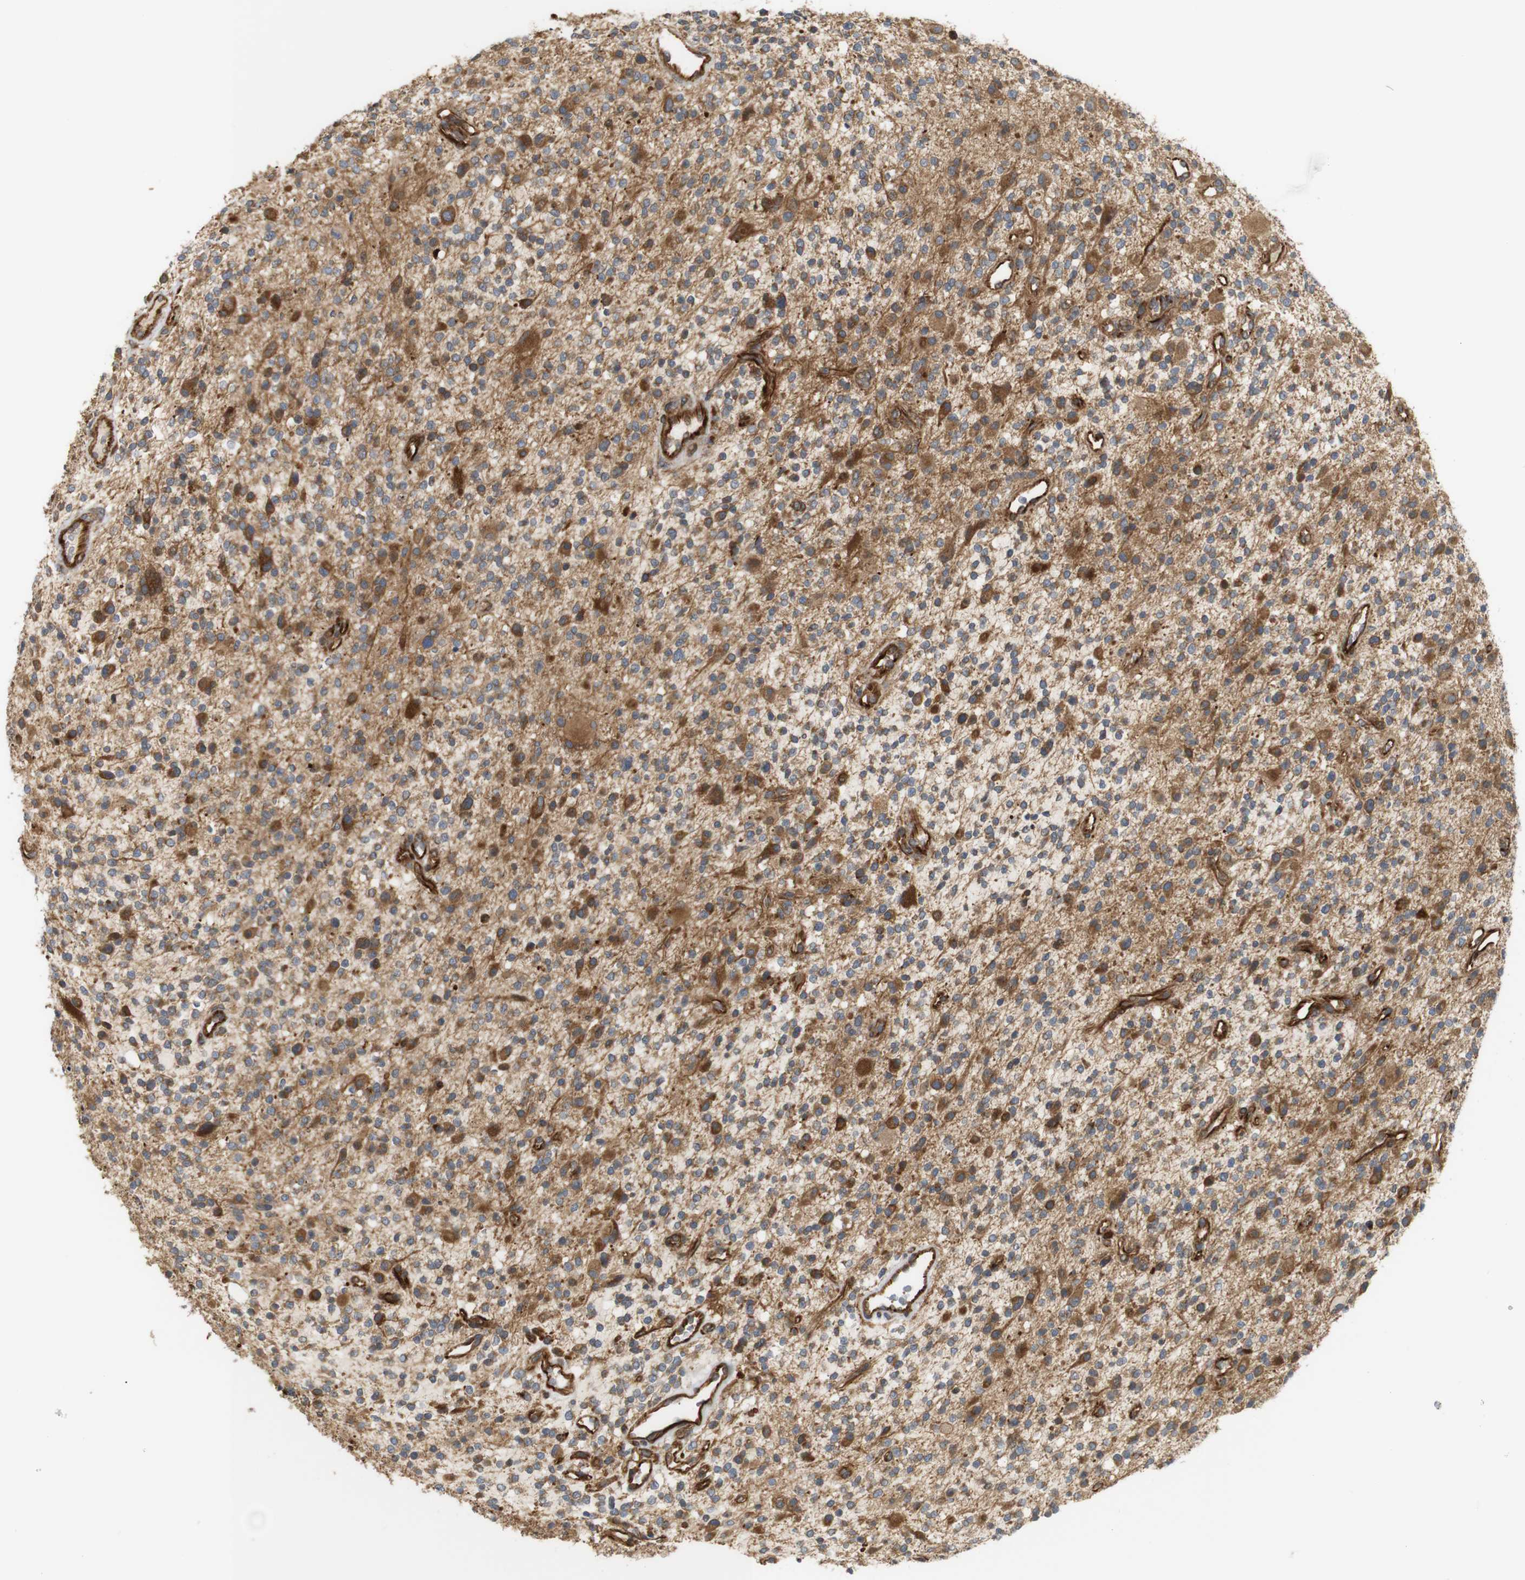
{"staining": {"intensity": "strong", "quantity": ">75%", "location": "cytoplasmic/membranous"}, "tissue": "glioma", "cell_type": "Tumor cells", "image_type": "cancer", "snomed": [{"axis": "morphology", "description": "Glioma, malignant, High grade"}, {"axis": "topography", "description": "Brain"}], "caption": "Tumor cells show strong cytoplasmic/membranous positivity in about >75% of cells in malignant glioma (high-grade).", "gene": "RPTOR", "patient": {"sex": "male", "age": 48}}